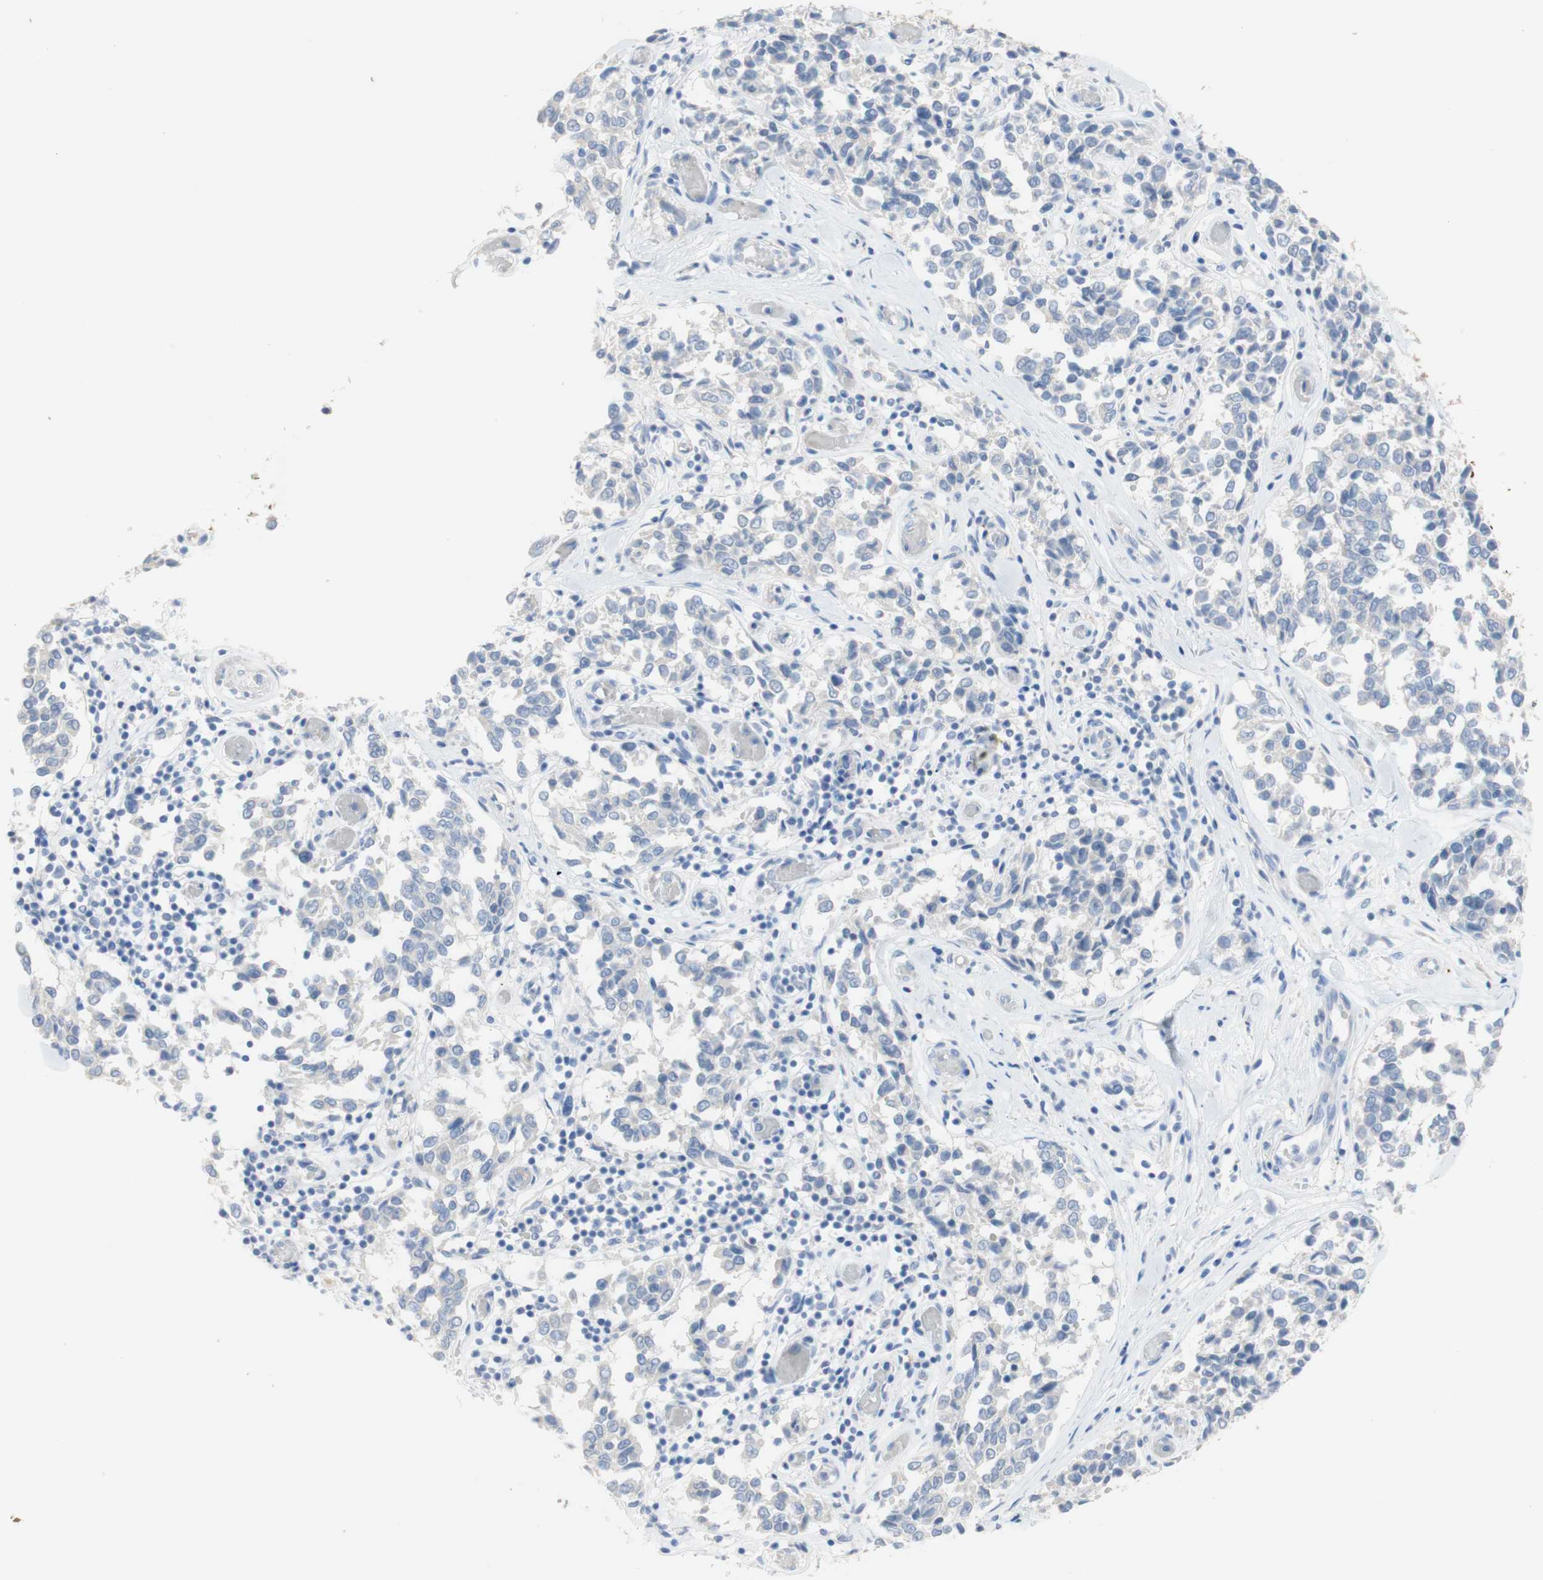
{"staining": {"intensity": "negative", "quantity": "none", "location": "none"}, "tissue": "melanoma", "cell_type": "Tumor cells", "image_type": "cancer", "snomed": [{"axis": "morphology", "description": "Malignant melanoma, NOS"}, {"axis": "topography", "description": "Skin"}], "caption": "An image of melanoma stained for a protein shows no brown staining in tumor cells. Brightfield microscopy of immunohistochemistry (IHC) stained with DAB (3,3'-diaminobenzidine) (brown) and hematoxylin (blue), captured at high magnification.", "gene": "SELENBP1", "patient": {"sex": "female", "age": 64}}